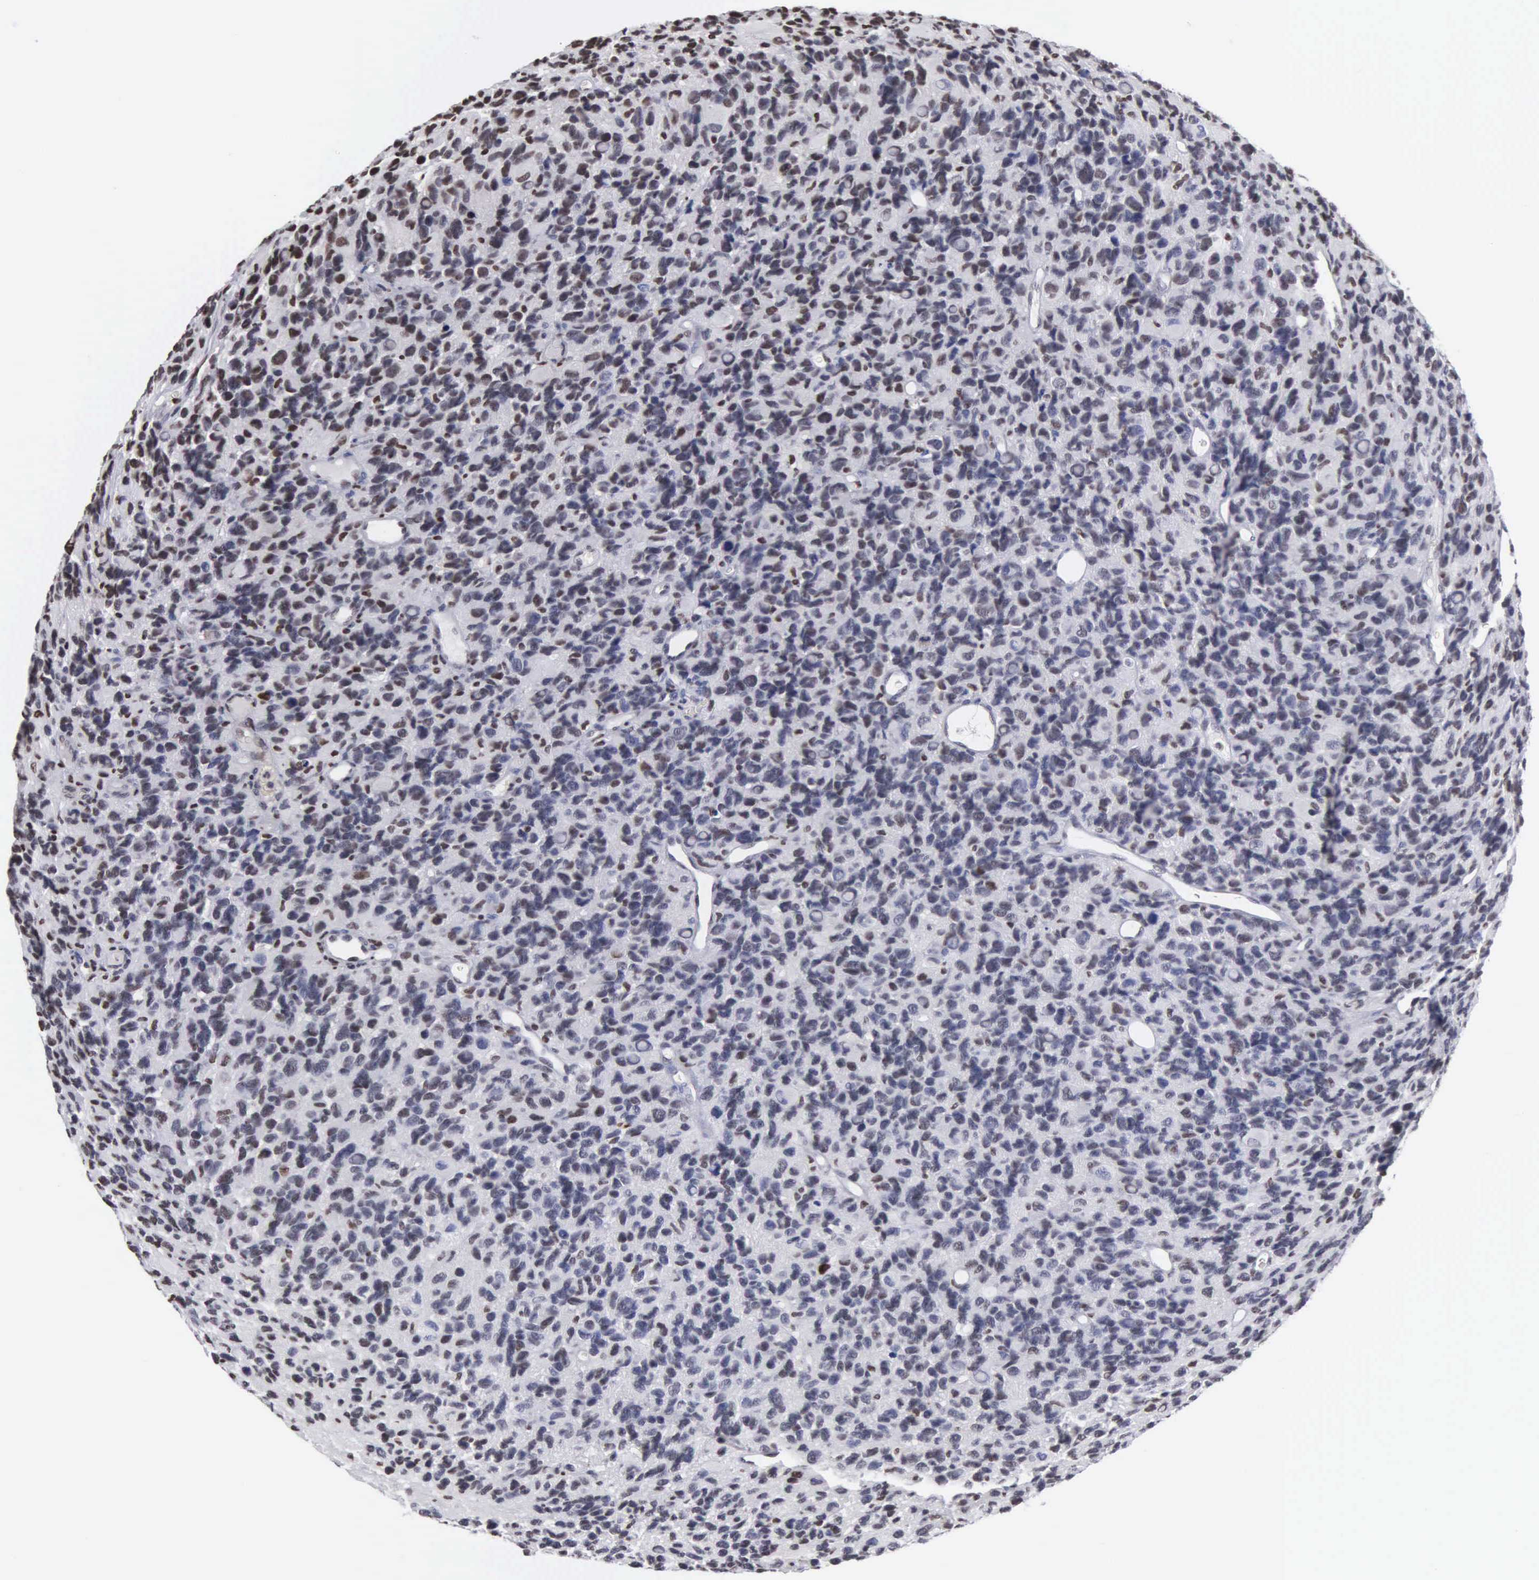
{"staining": {"intensity": "moderate", "quantity": "<25%", "location": "nuclear"}, "tissue": "glioma", "cell_type": "Tumor cells", "image_type": "cancer", "snomed": [{"axis": "morphology", "description": "Glioma, malignant, High grade"}, {"axis": "topography", "description": "Brain"}], "caption": "Immunohistochemical staining of human high-grade glioma (malignant) exhibits low levels of moderate nuclear staining in approximately <25% of tumor cells.", "gene": "CCNG1", "patient": {"sex": "male", "age": 77}}